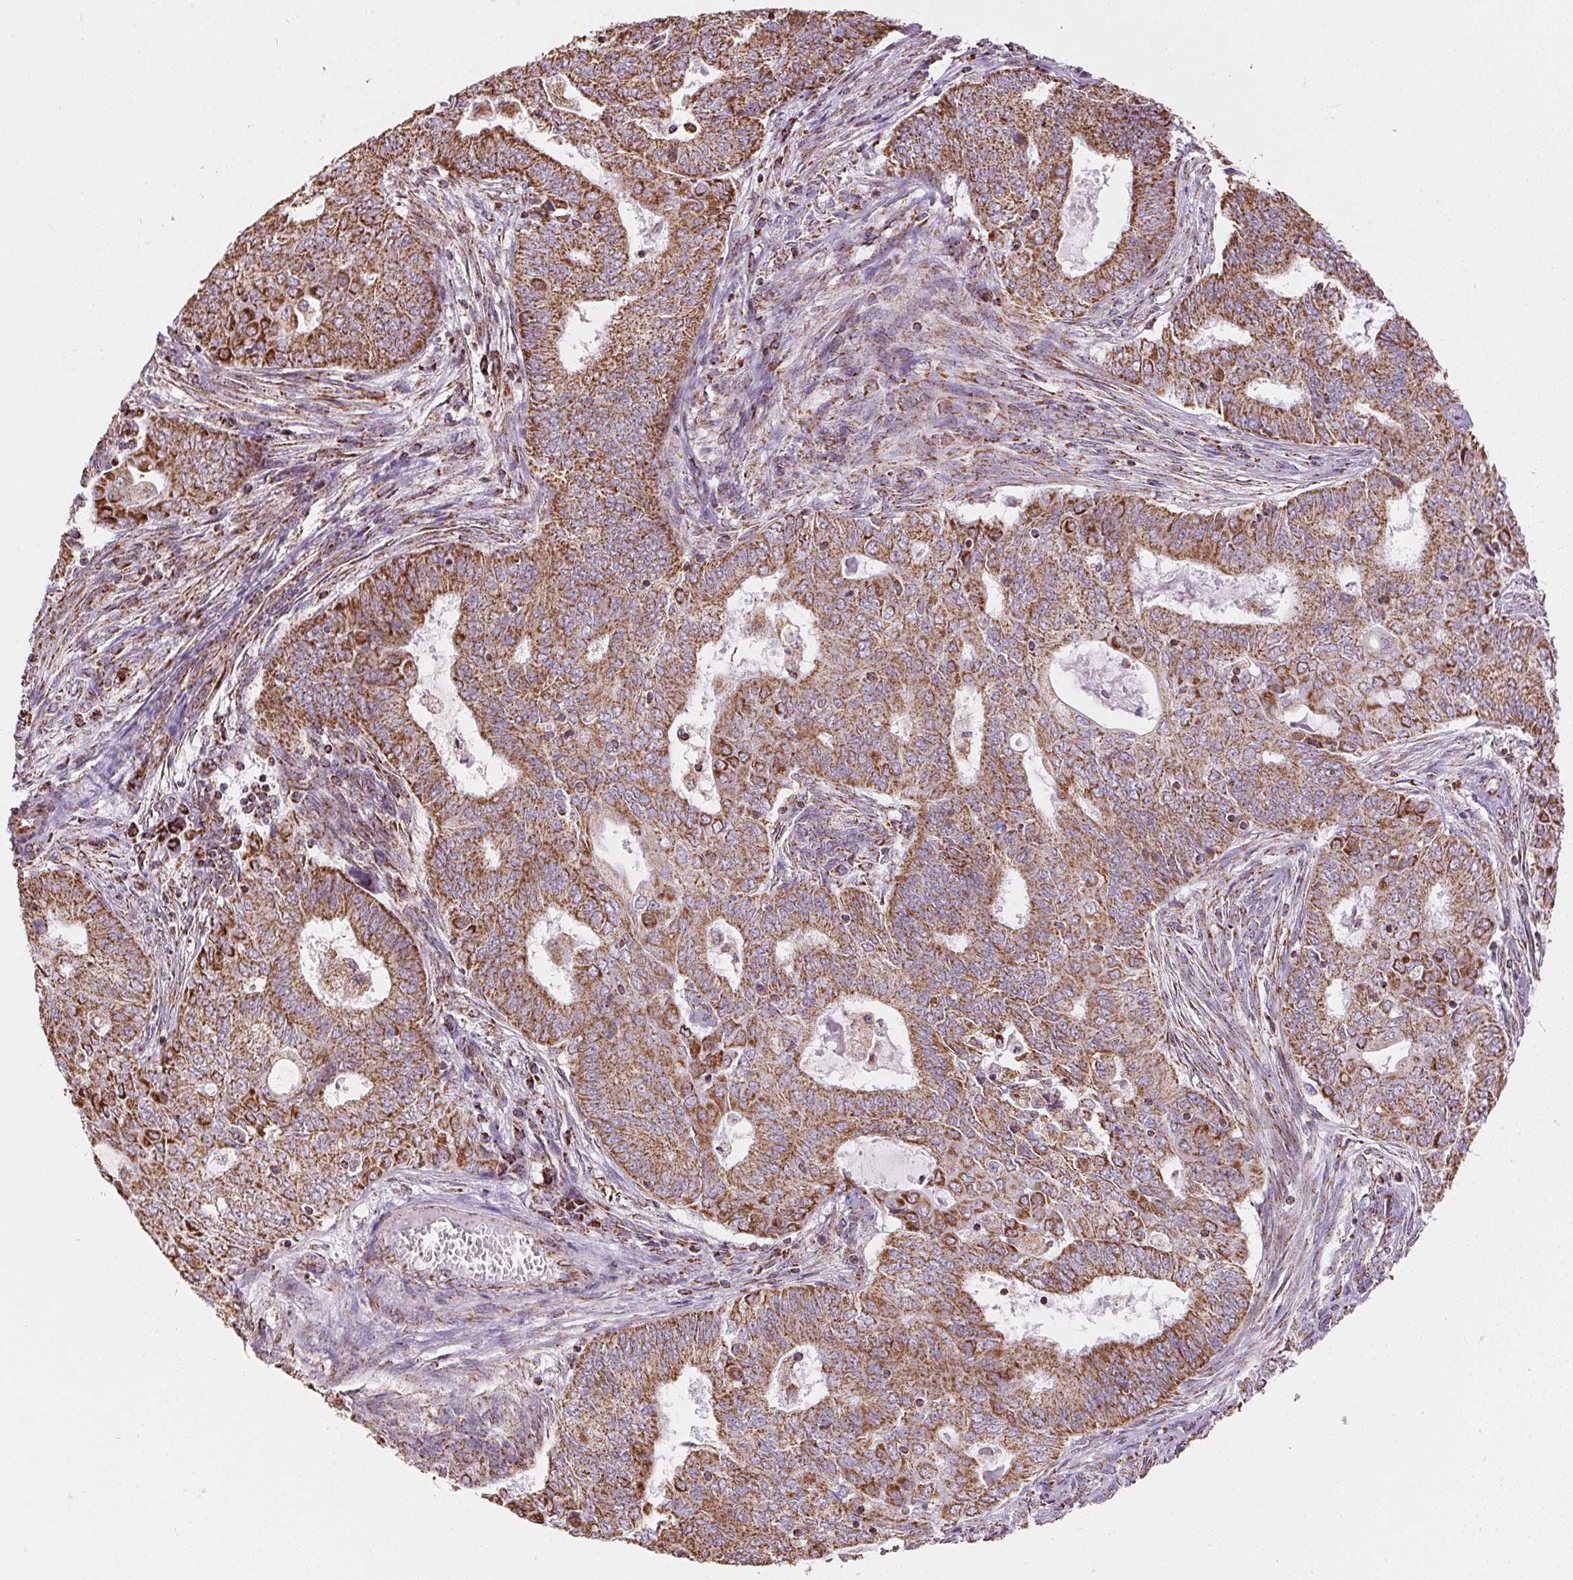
{"staining": {"intensity": "strong", "quantity": ">75%", "location": "cytoplasmic/membranous"}, "tissue": "endometrial cancer", "cell_type": "Tumor cells", "image_type": "cancer", "snomed": [{"axis": "morphology", "description": "Adenocarcinoma, NOS"}, {"axis": "topography", "description": "Endometrium"}], "caption": "Approximately >75% of tumor cells in human adenocarcinoma (endometrial) show strong cytoplasmic/membranous protein positivity as visualized by brown immunohistochemical staining.", "gene": "MAPK11", "patient": {"sex": "female", "age": 62}}